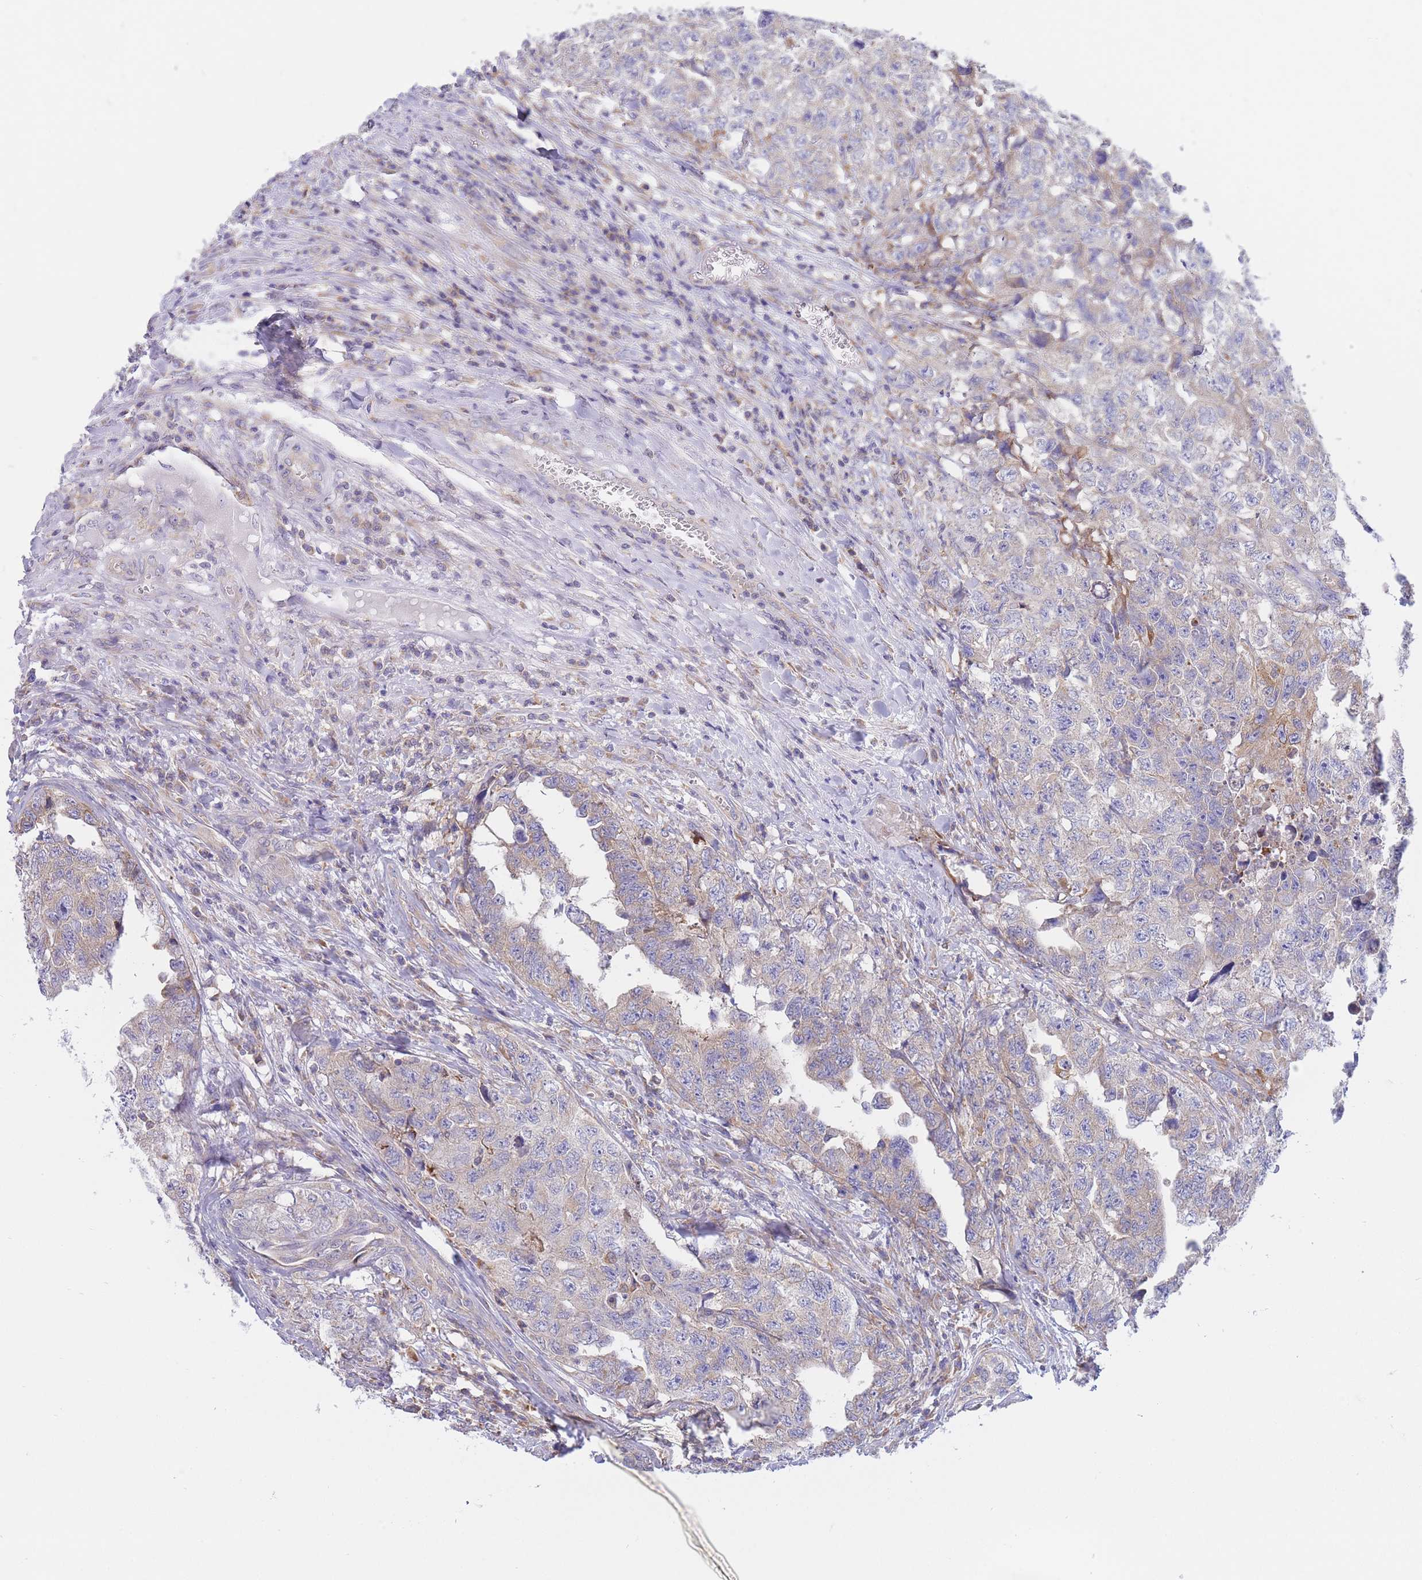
{"staining": {"intensity": "negative", "quantity": "none", "location": "none"}, "tissue": "testis cancer", "cell_type": "Tumor cells", "image_type": "cancer", "snomed": [{"axis": "morphology", "description": "Carcinoma, Embryonal, NOS"}, {"axis": "topography", "description": "Testis"}], "caption": "Image shows no protein positivity in tumor cells of testis embryonal carcinoma tissue.", "gene": "SH2B2", "patient": {"sex": "male", "age": 31}}